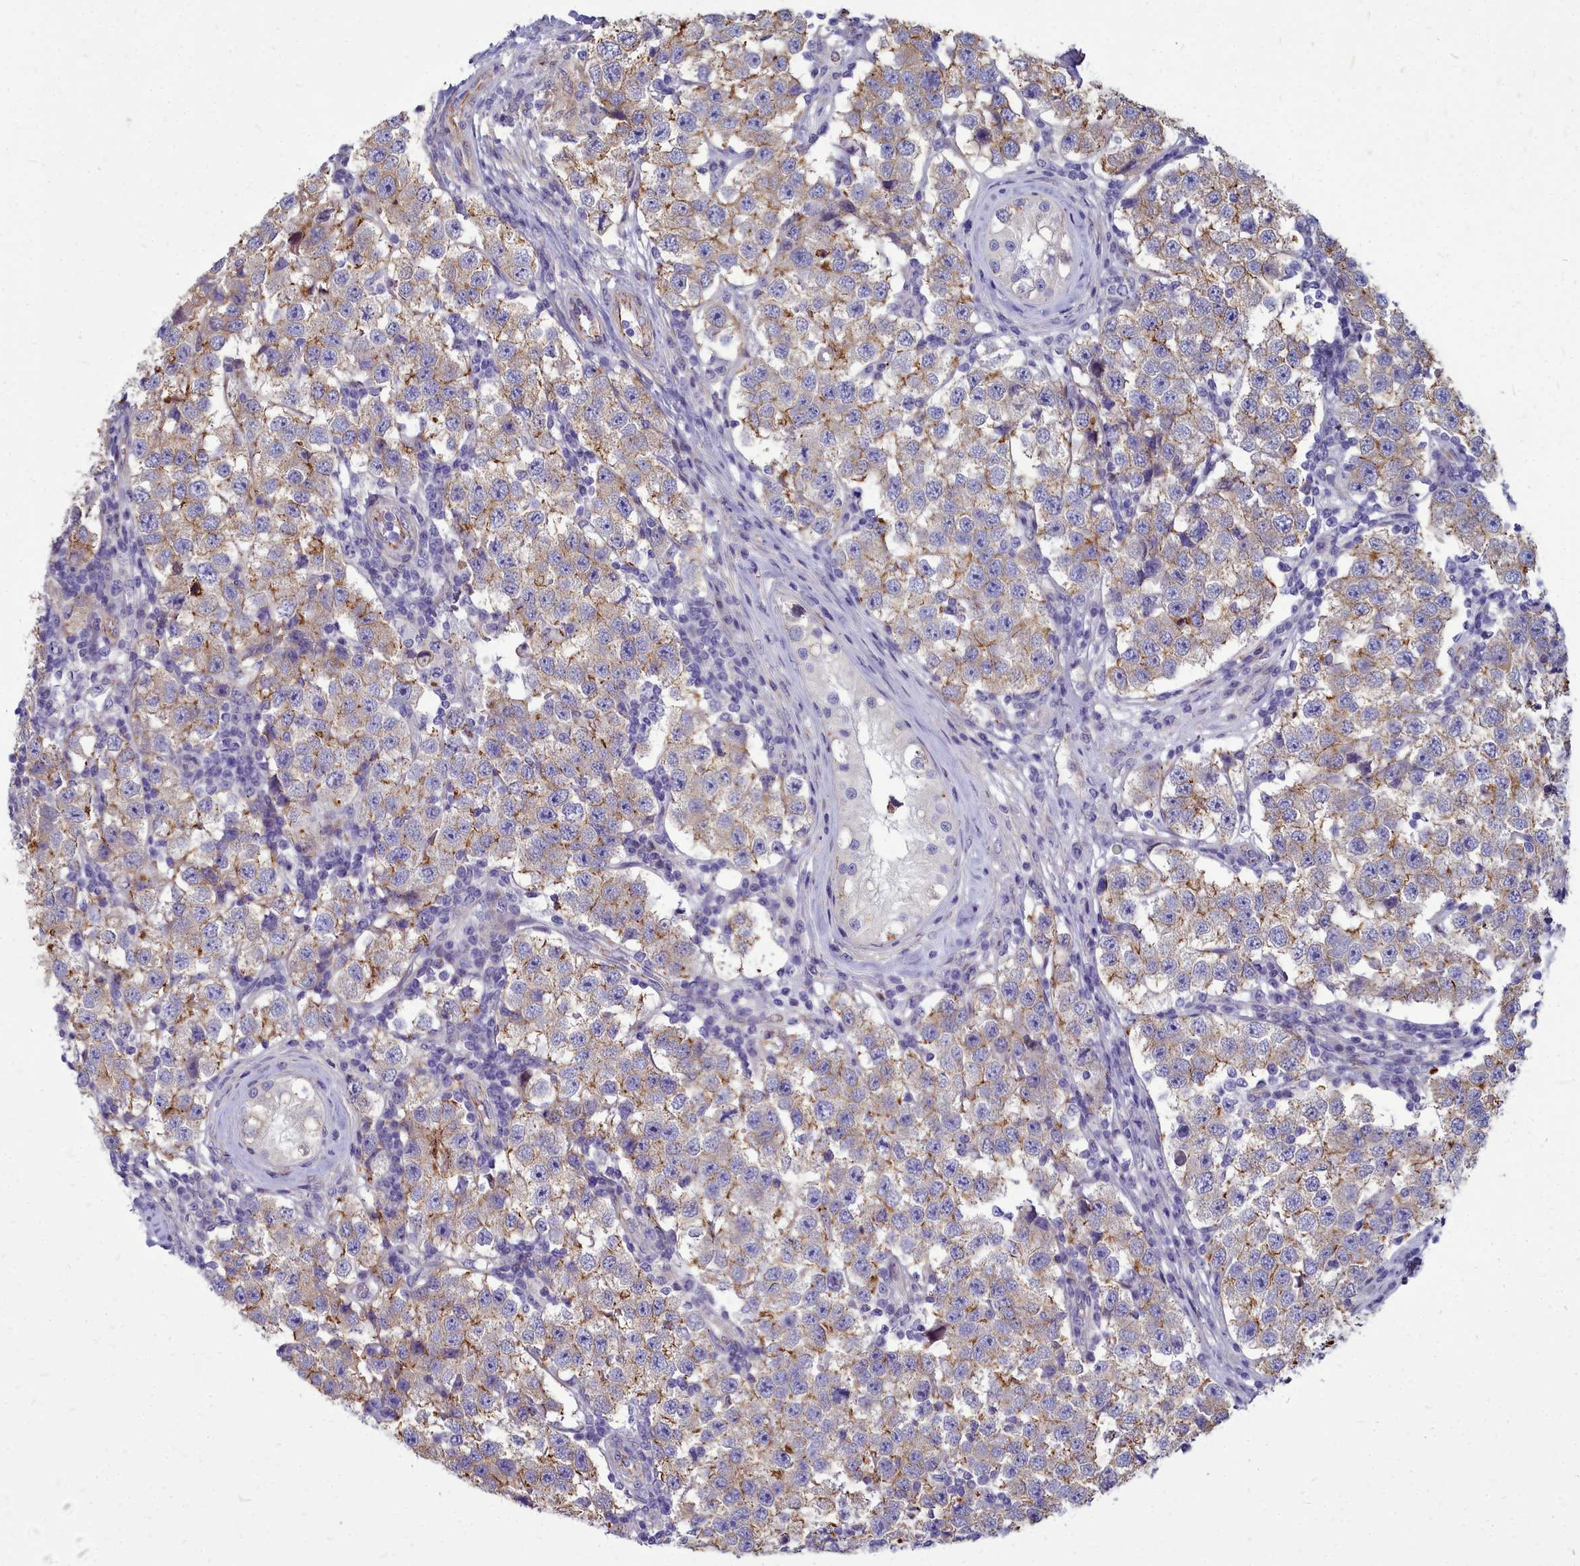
{"staining": {"intensity": "moderate", "quantity": "25%-75%", "location": "cytoplasmic/membranous"}, "tissue": "testis cancer", "cell_type": "Tumor cells", "image_type": "cancer", "snomed": [{"axis": "morphology", "description": "Seminoma, NOS"}, {"axis": "topography", "description": "Testis"}], "caption": "This is a photomicrograph of immunohistochemistry (IHC) staining of testis cancer, which shows moderate expression in the cytoplasmic/membranous of tumor cells.", "gene": "TTC5", "patient": {"sex": "male", "age": 34}}